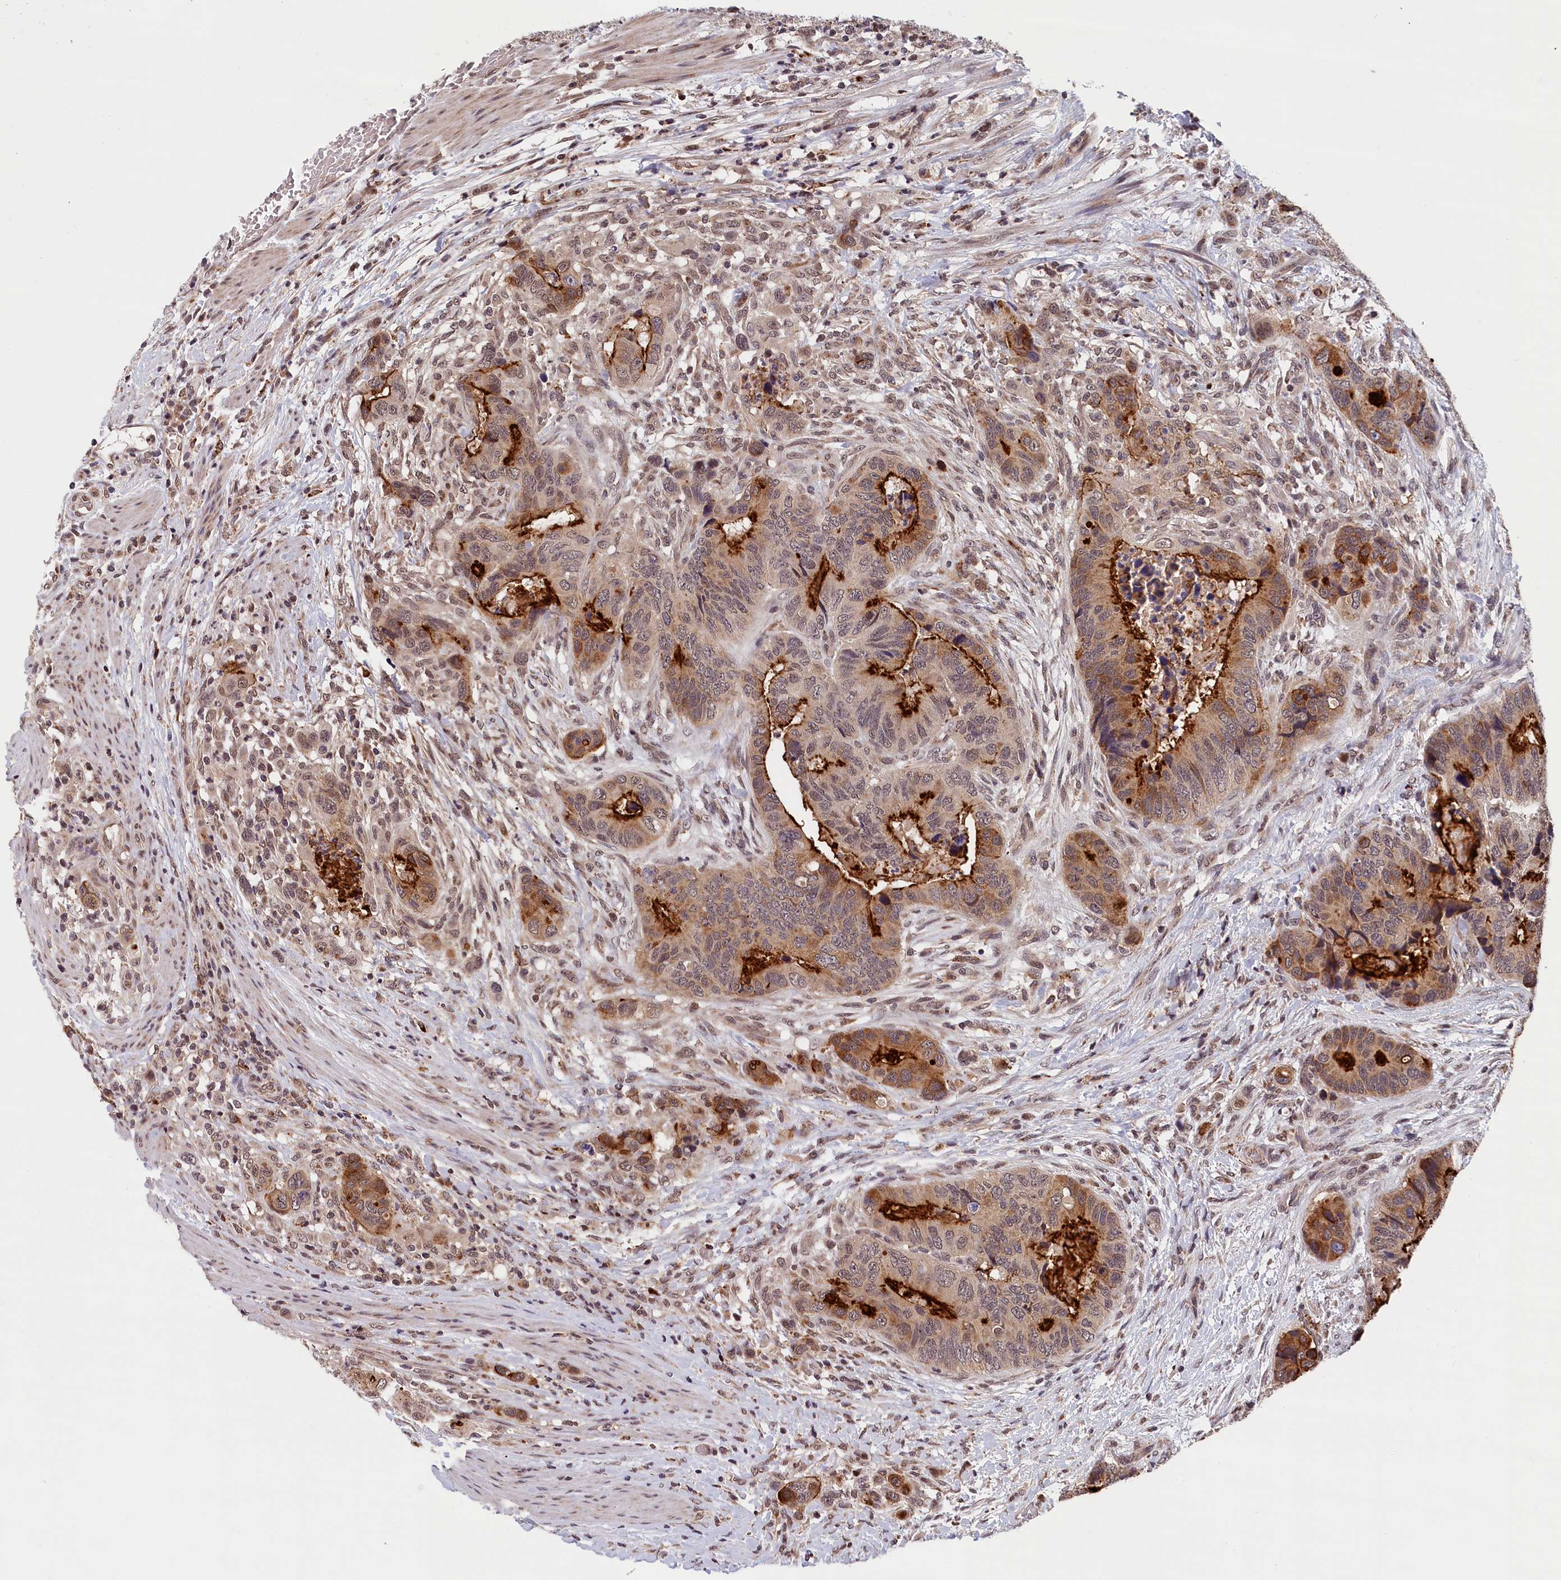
{"staining": {"intensity": "strong", "quantity": "25%-75%", "location": "cytoplasmic/membranous"}, "tissue": "colorectal cancer", "cell_type": "Tumor cells", "image_type": "cancer", "snomed": [{"axis": "morphology", "description": "Adenocarcinoma, NOS"}, {"axis": "topography", "description": "Colon"}], "caption": "Adenocarcinoma (colorectal) tissue exhibits strong cytoplasmic/membranous positivity in approximately 25%-75% of tumor cells", "gene": "KCNK6", "patient": {"sex": "male", "age": 84}}